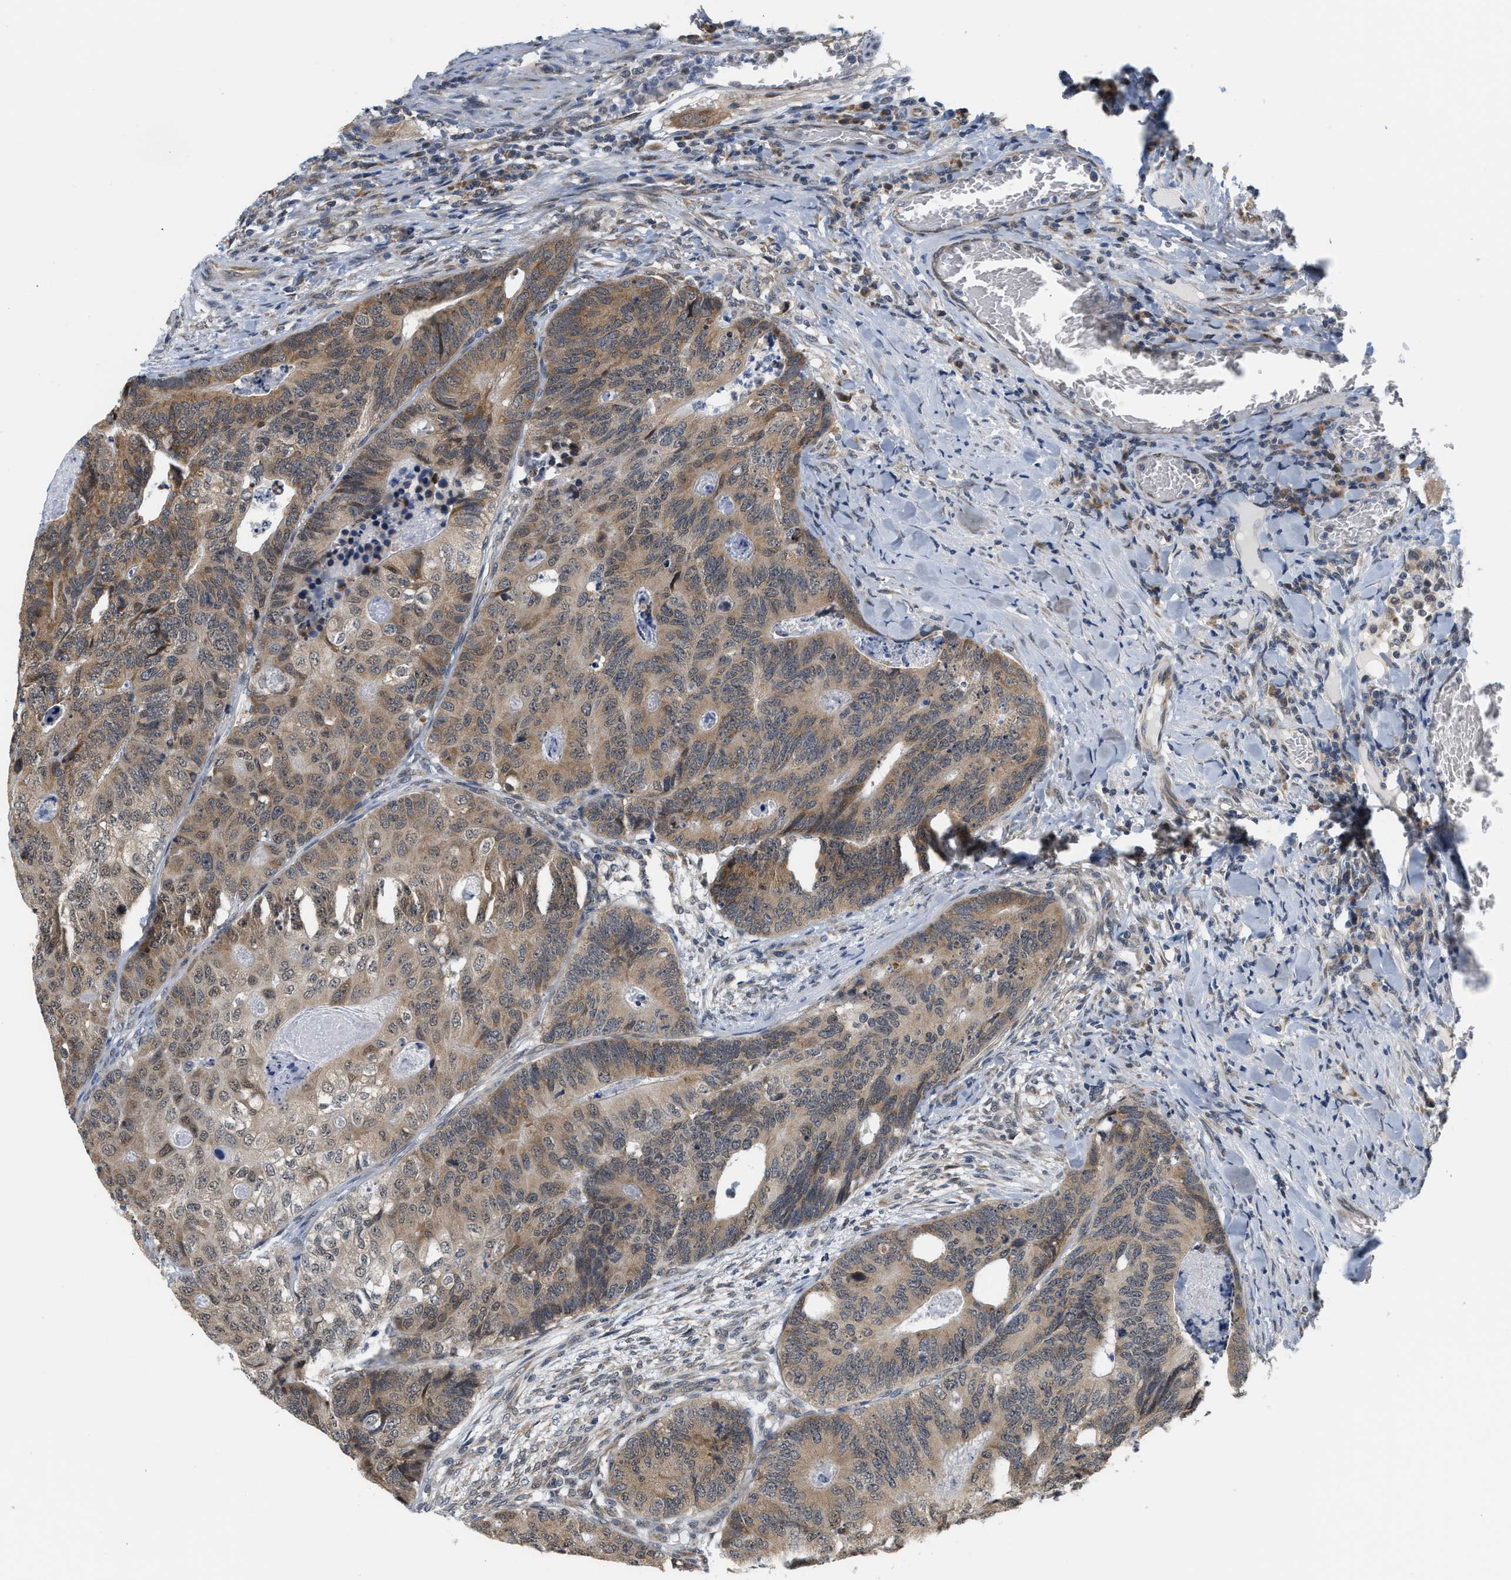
{"staining": {"intensity": "moderate", "quantity": ">75%", "location": "cytoplasmic/membranous"}, "tissue": "colorectal cancer", "cell_type": "Tumor cells", "image_type": "cancer", "snomed": [{"axis": "morphology", "description": "Adenocarcinoma, NOS"}, {"axis": "topography", "description": "Colon"}], "caption": "Tumor cells display medium levels of moderate cytoplasmic/membranous expression in about >75% of cells in colorectal cancer.", "gene": "GIGYF1", "patient": {"sex": "female", "age": 67}}